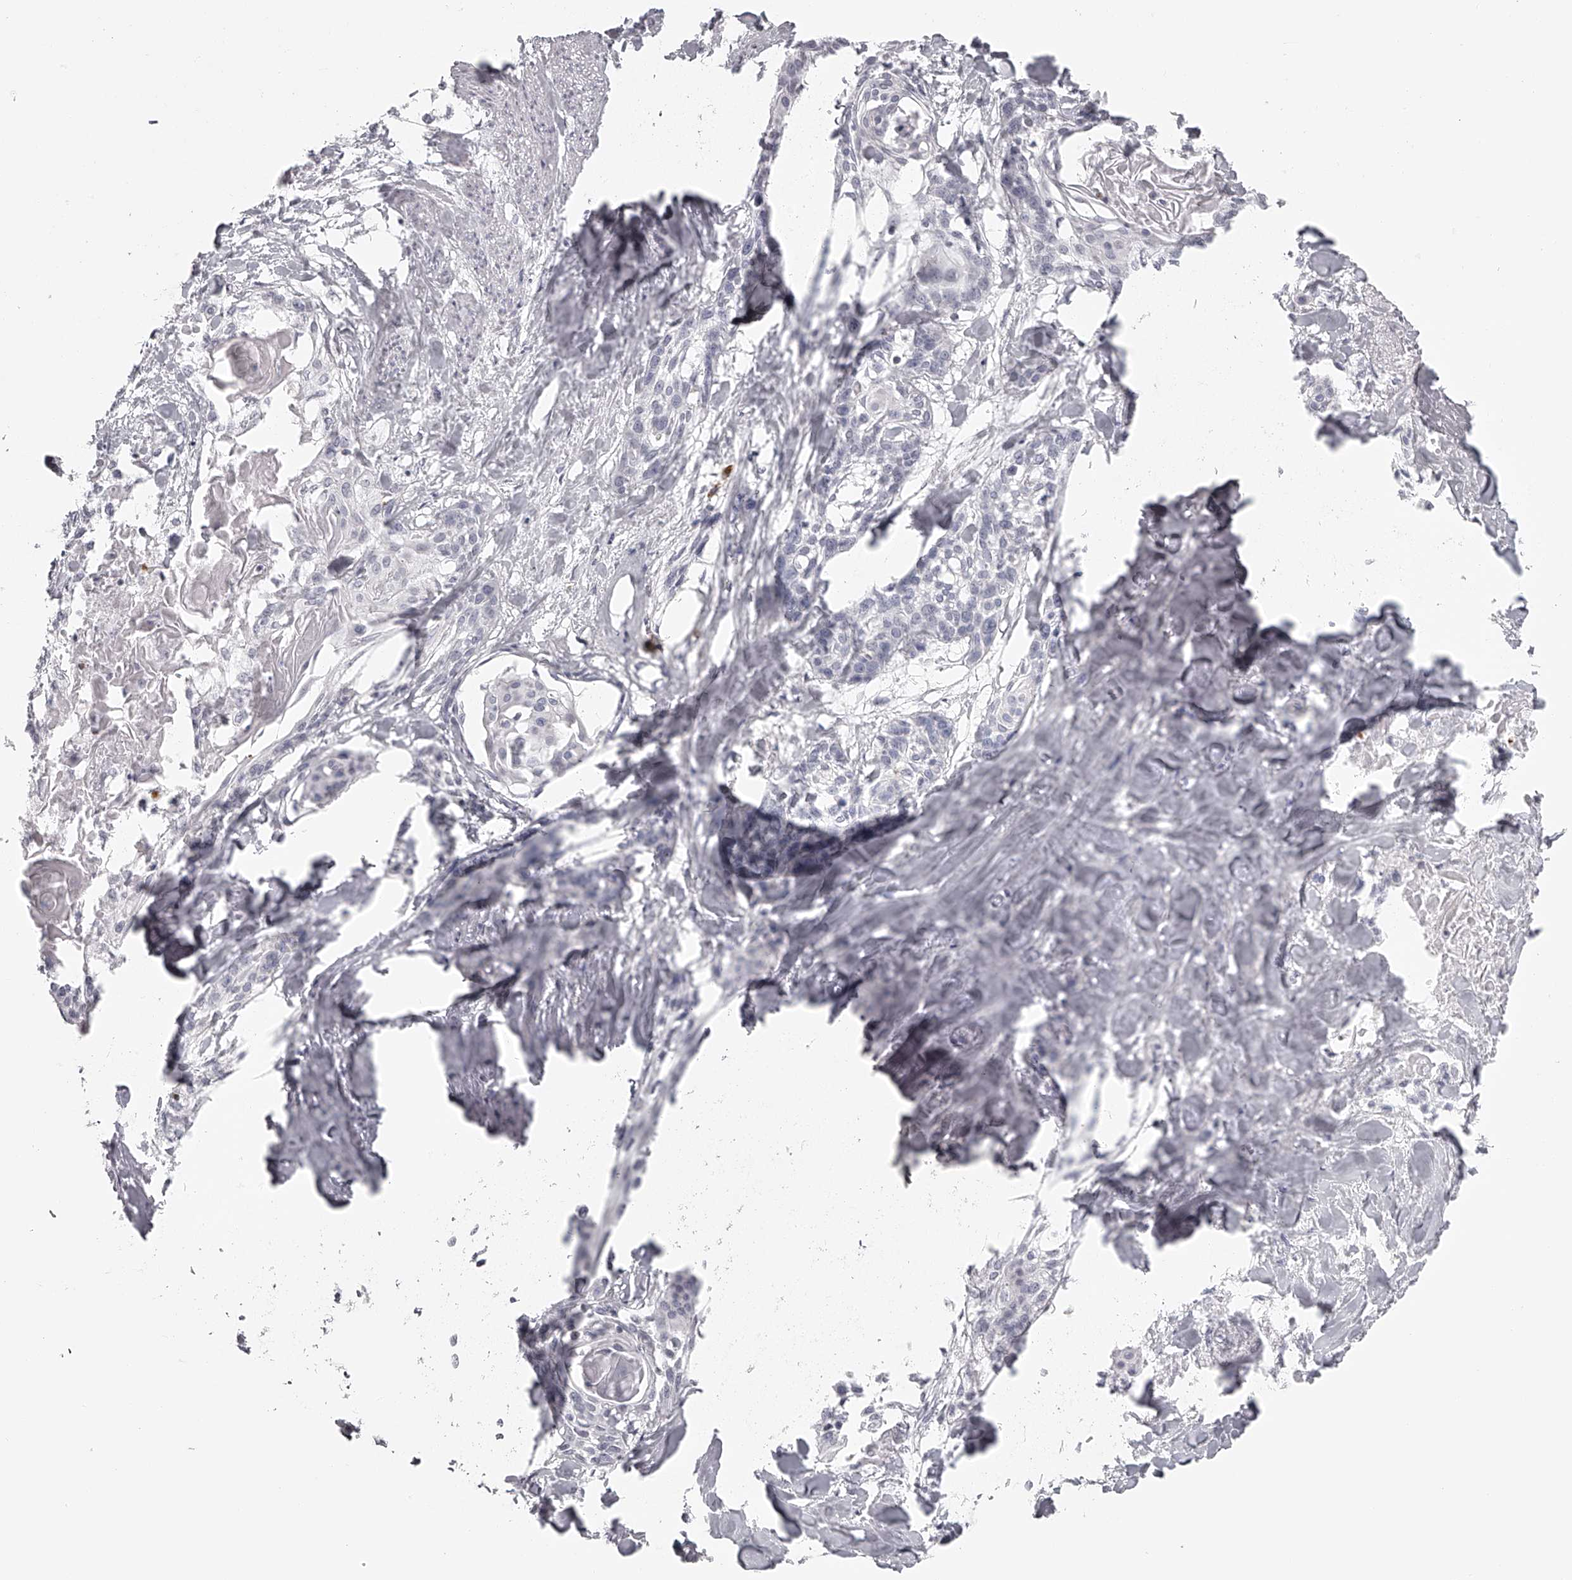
{"staining": {"intensity": "negative", "quantity": "none", "location": "none"}, "tissue": "cervical cancer", "cell_type": "Tumor cells", "image_type": "cancer", "snomed": [{"axis": "morphology", "description": "Squamous cell carcinoma, NOS"}, {"axis": "topography", "description": "Cervix"}], "caption": "Image shows no significant protein staining in tumor cells of cervical squamous cell carcinoma.", "gene": "SEC11C", "patient": {"sex": "female", "age": 57}}